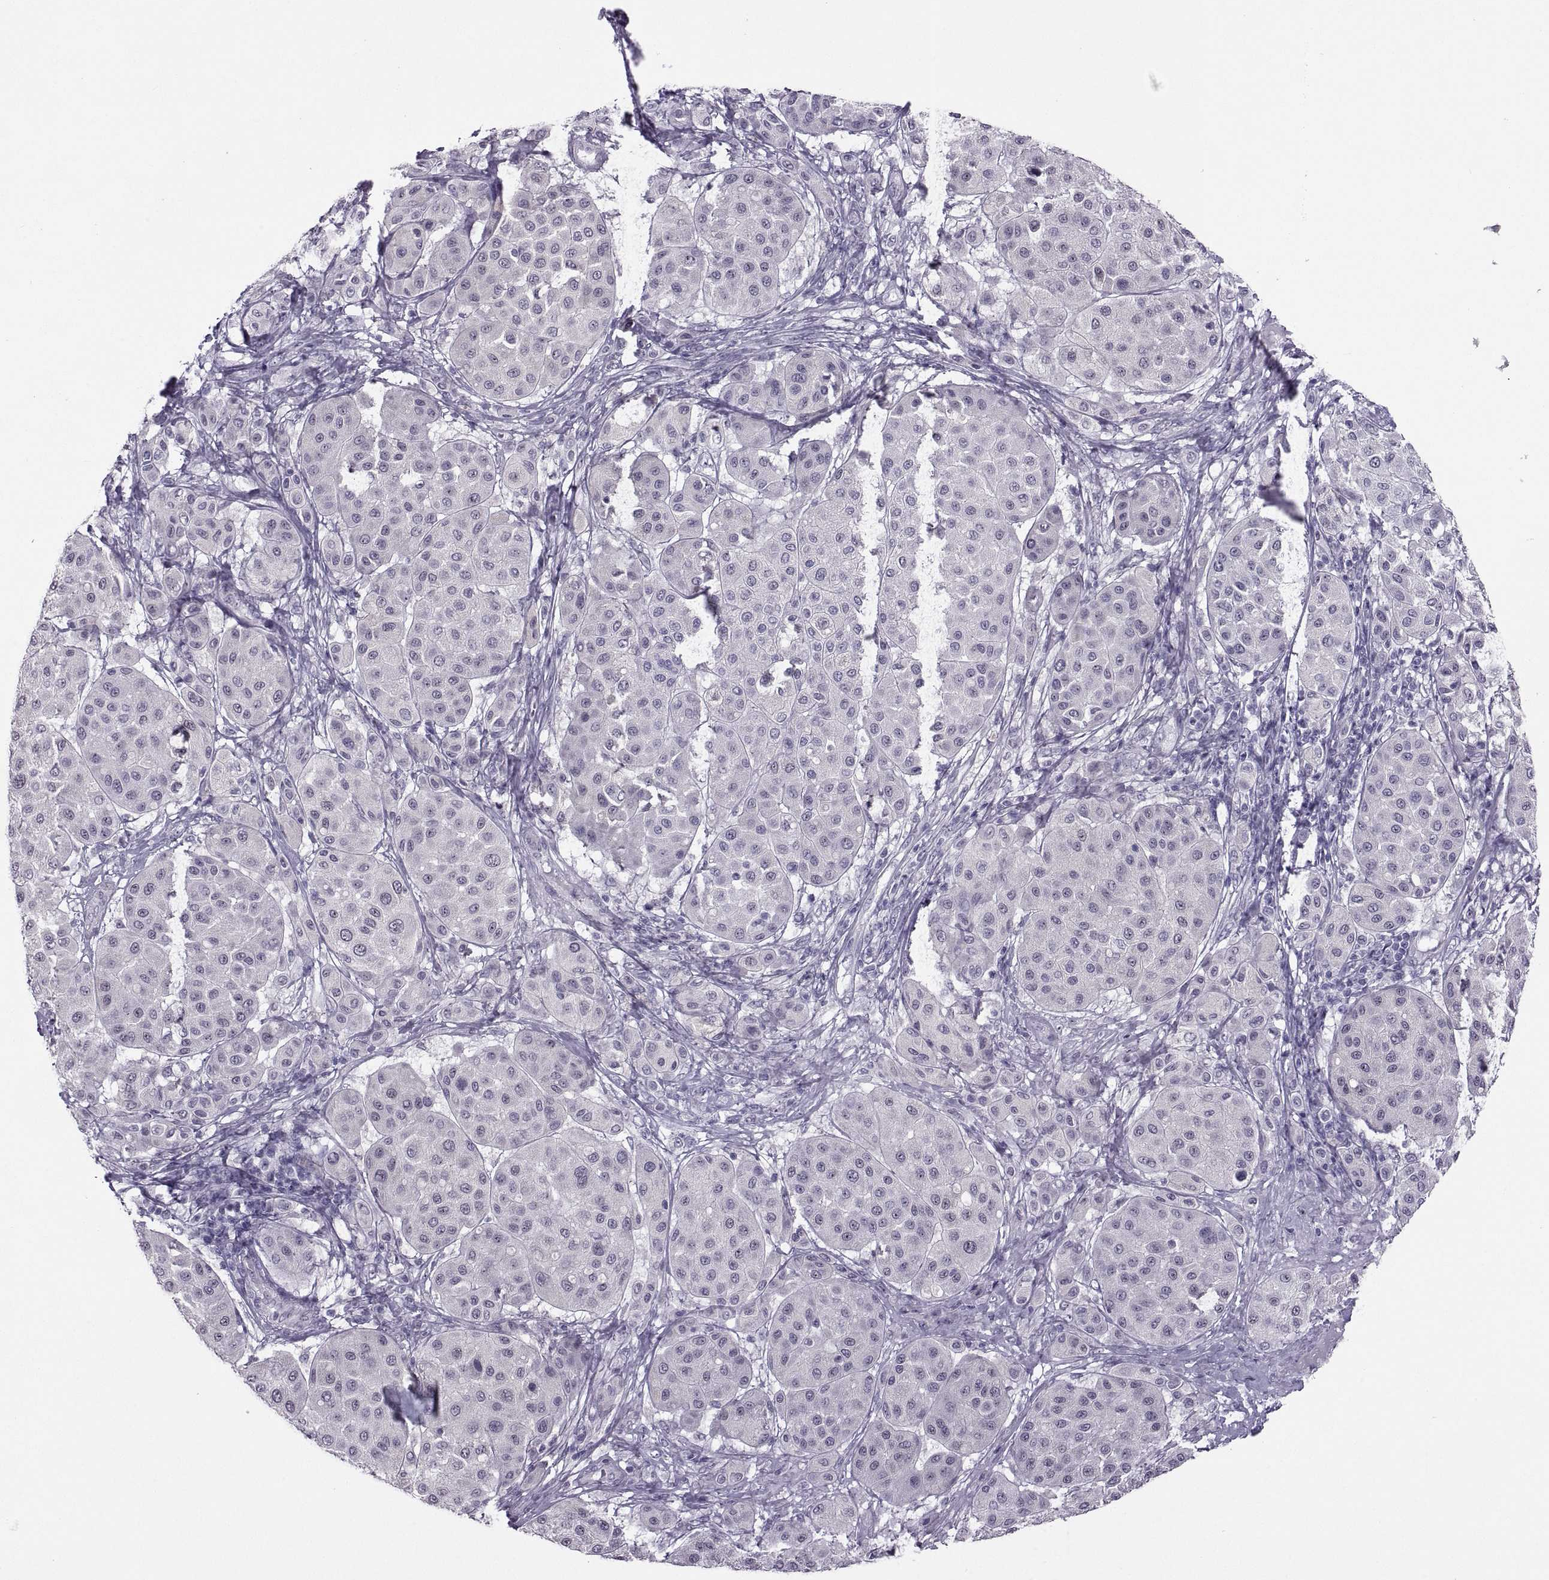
{"staining": {"intensity": "negative", "quantity": "none", "location": "none"}, "tissue": "melanoma", "cell_type": "Tumor cells", "image_type": "cancer", "snomed": [{"axis": "morphology", "description": "Malignant melanoma, Metastatic site"}, {"axis": "topography", "description": "Smooth muscle"}], "caption": "DAB immunohistochemical staining of melanoma reveals no significant staining in tumor cells.", "gene": "ASIC2", "patient": {"sex": "male", "age": 41}}